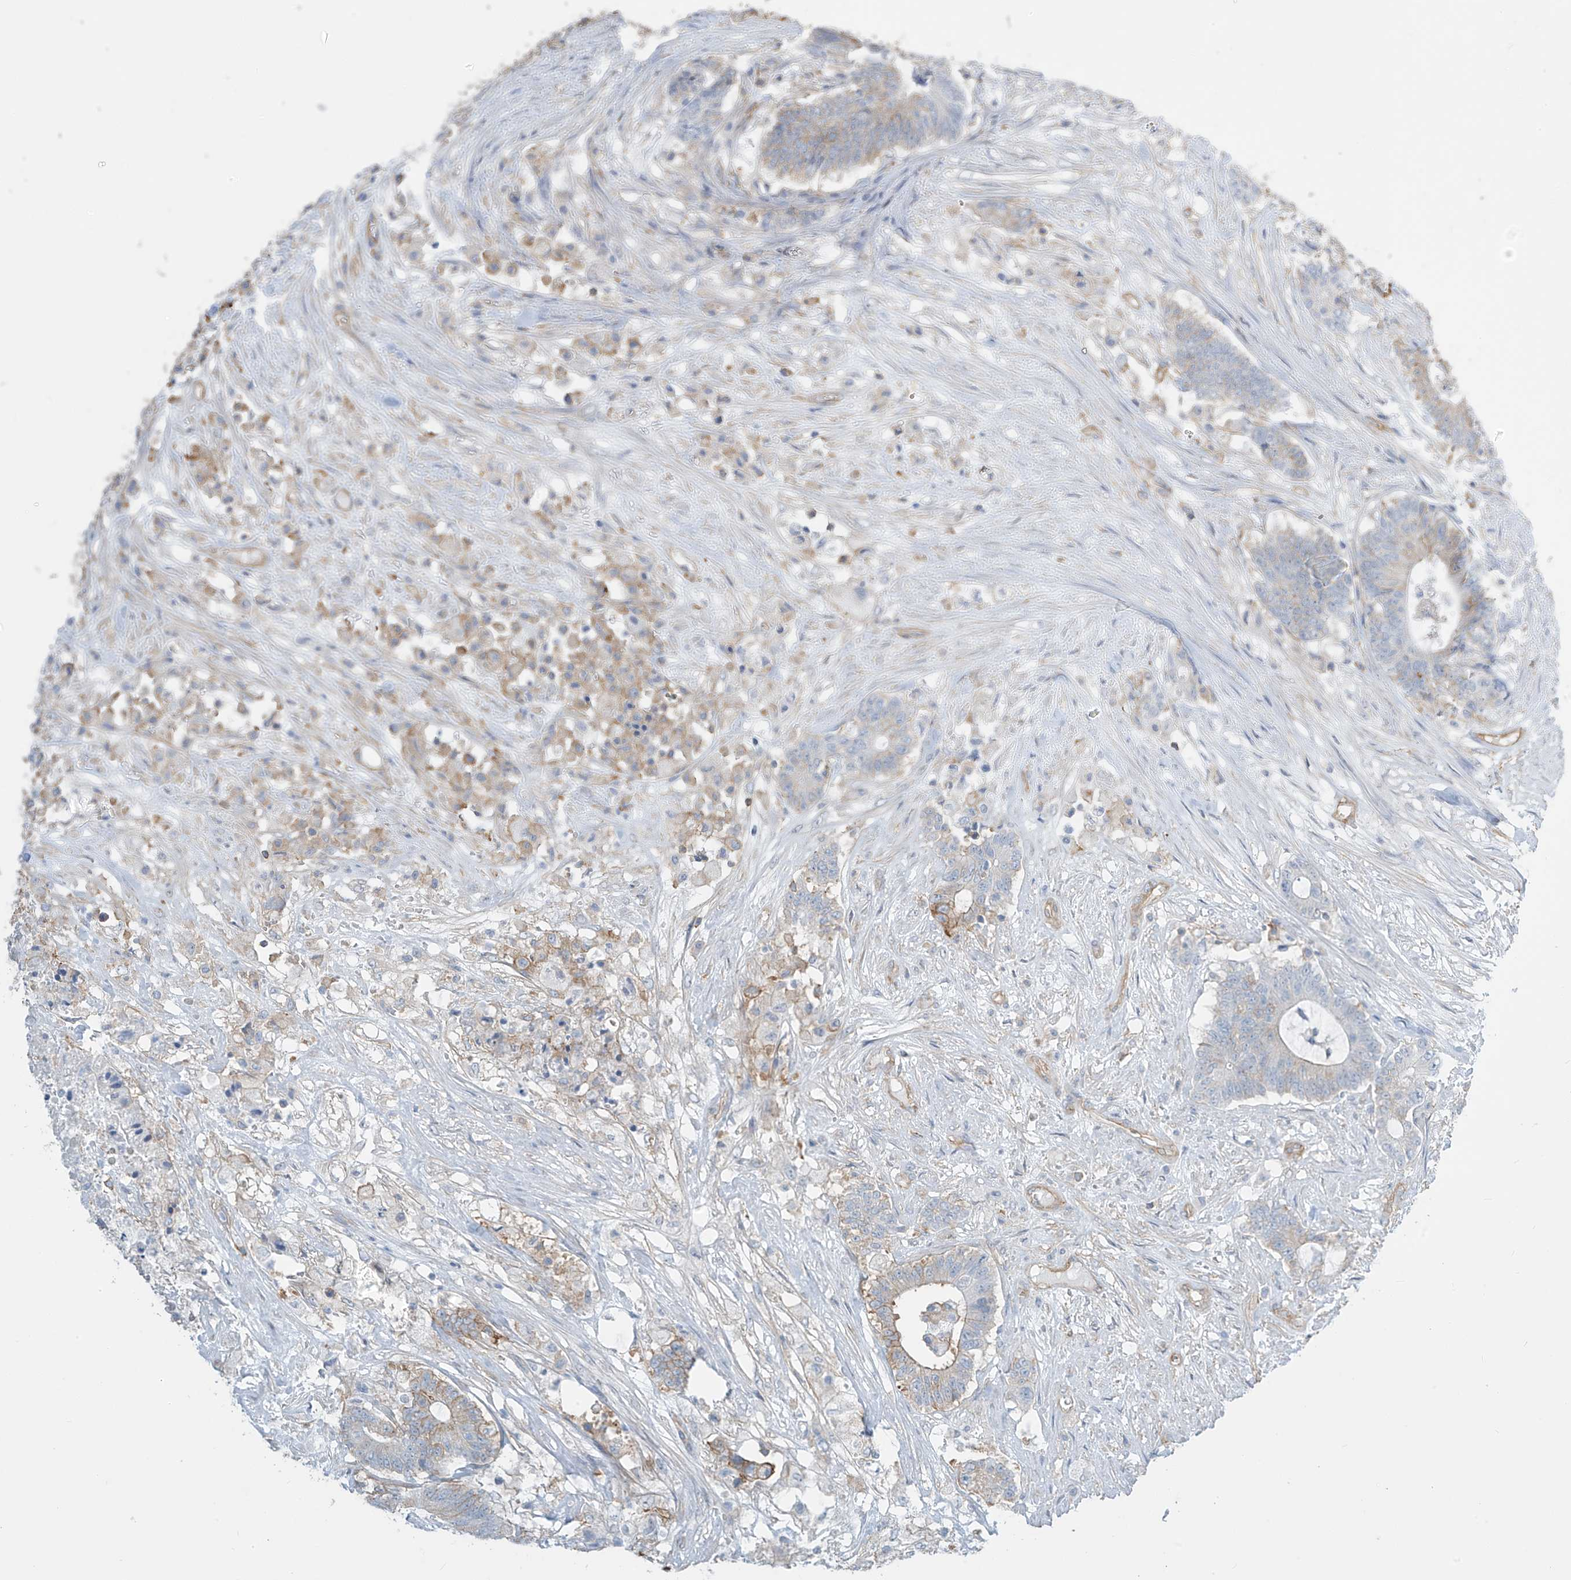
{"staining": {"intensity": "moderate", "quantity": "25%-75%", "location": "cytoplasmic/membranous"}, "tissue": "colorectal cancer", "cell_type": "Tumor cells", "image_type": "cancer", "snomed": [{"axis": "morphology", "description": "Adenocarcinoma, NOS"}, {"axis": "topography", "description": "Colon"}], "caption": "Protein expression analysis of colorectal adenocarcinoma shows moderate cytoplasmic/membranous staining in approximately 25%-75% of tumor cells. The staining was performed using DAB to visualize the protein expression in brown, while the nuclei were stained in blue with hematoxylin (Magnification: 20x).", "gene": "ZNF846", "patient": {"sex": "female", "age": 84}}